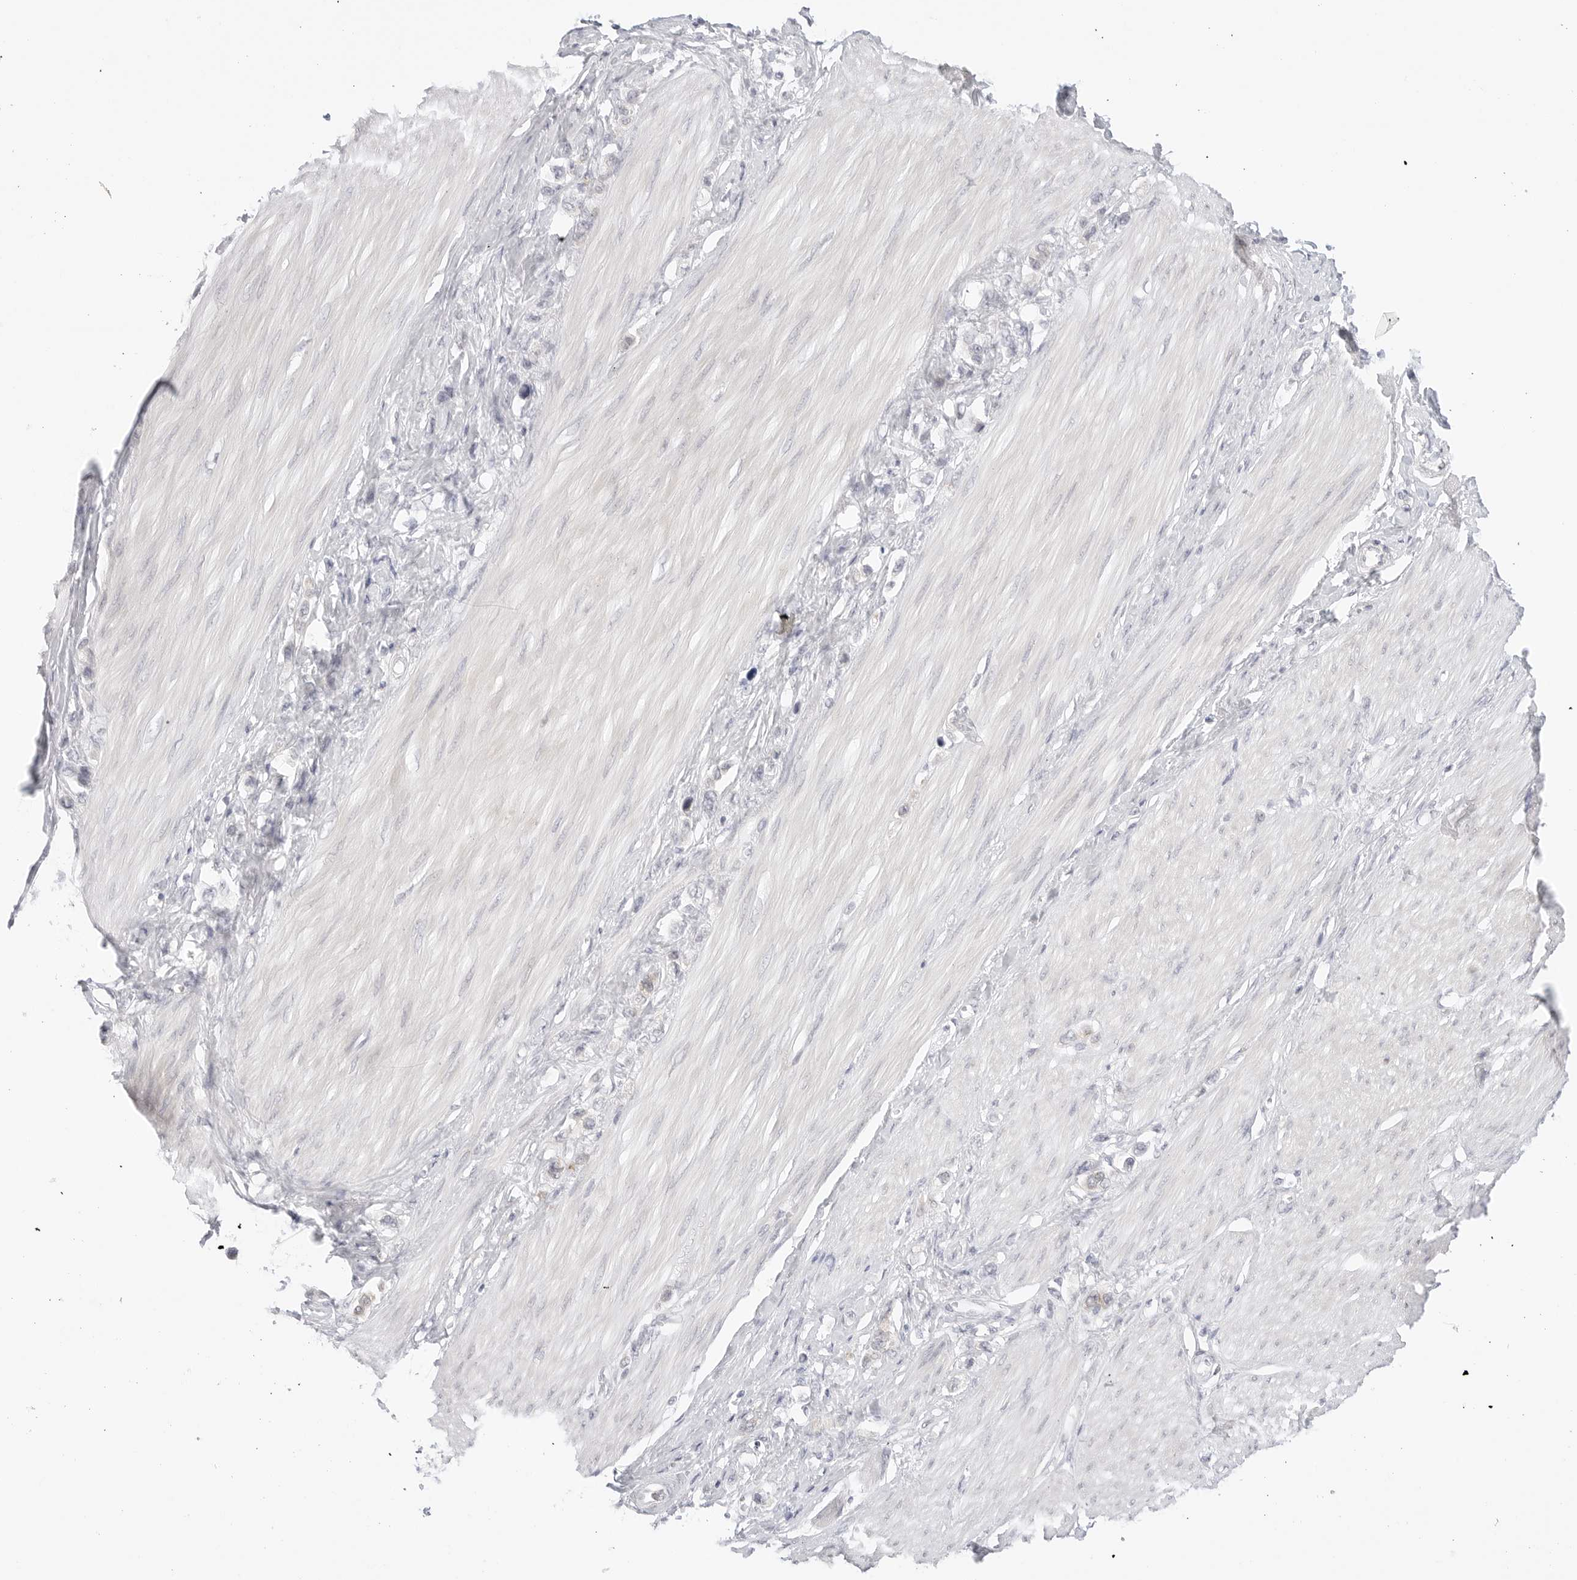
{"staining": {"intensity": "negative", "quantity": "none", "location": "none"}, "tissue": "stomach cancer", "cell_type": "Tumor cells", "image_type": "cancer", "snomed": [{"axis": "morphology", "description": "Adenocarcinoma, NOS"}, {"axis": "topography", "description": "Stomach"}], "caption": "Photomicrograph shows no protein positivity in tumor cells of adenocarcinoma (stomach) tissue. (DAB (3,3'-diaminobenzidine) immunohistochemistry with hematoxylin counter stain).", "gene": "TCP1", "patient": {"sex": "female", "age": 65}}